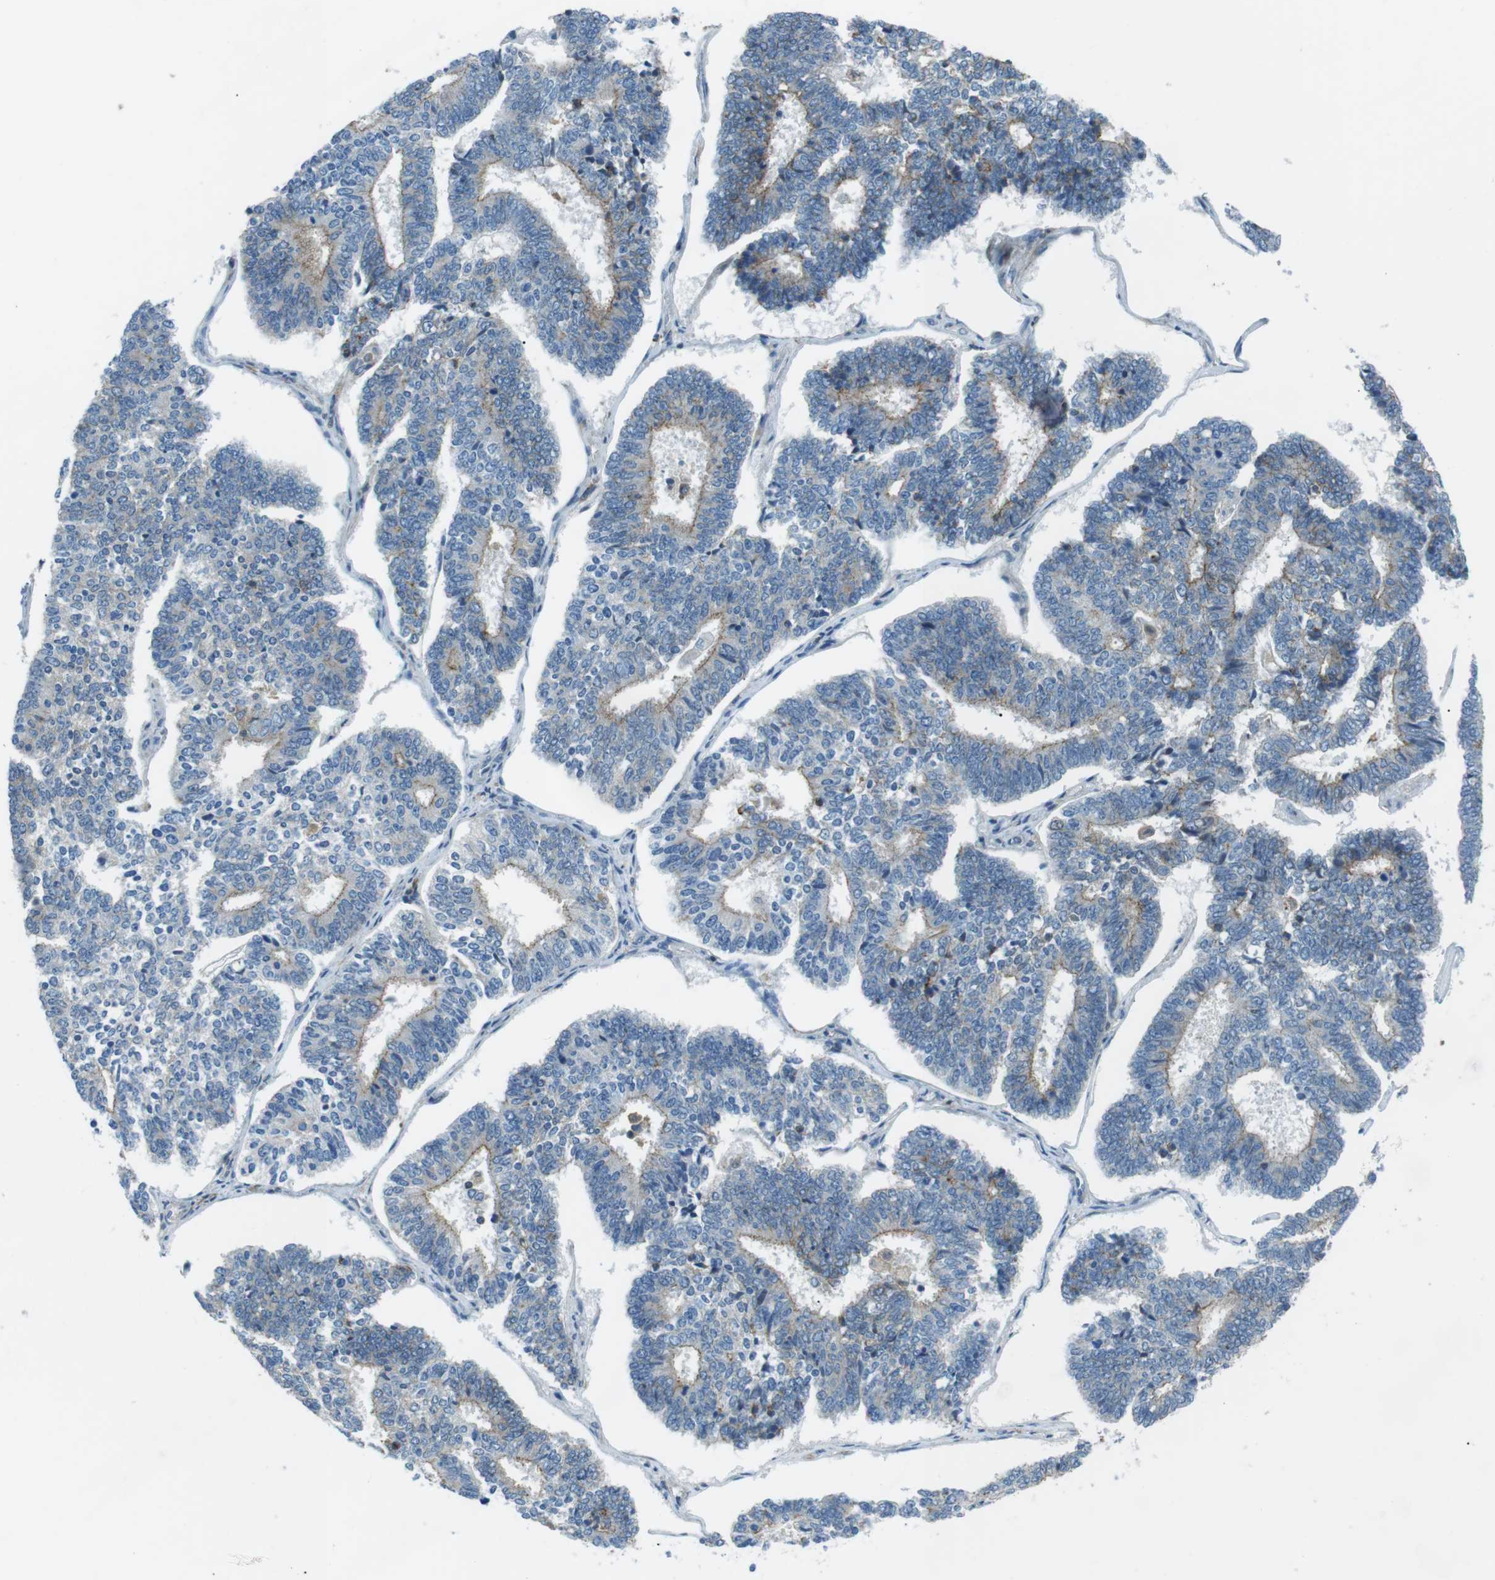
{"staining": {"intensity": "weak", "quantity": "25%-75%", "location": "cytoplasmic/membranous"}, "tissue": "endometrial cancer", "cell_type": "Tumor cells", "image_type": "cancer", "snomed": [{"axis": "morphology", "description": "Adenocarcinoma, NOS"}, {"axis": "topography", "description": "Endometrium"}], "caption": "This photomicrograph demonstrates endometrial cancer (adenocarcinoma) stained with immunohistochemistry (IHC) to label a protein in brown. The cytoplasmic/membranous of tumor cells show weak positivity for the protein. Nuclei are counter-stained blue.", "gene": "ARVCF", "patient": {"sex": "female", "age": 70}}